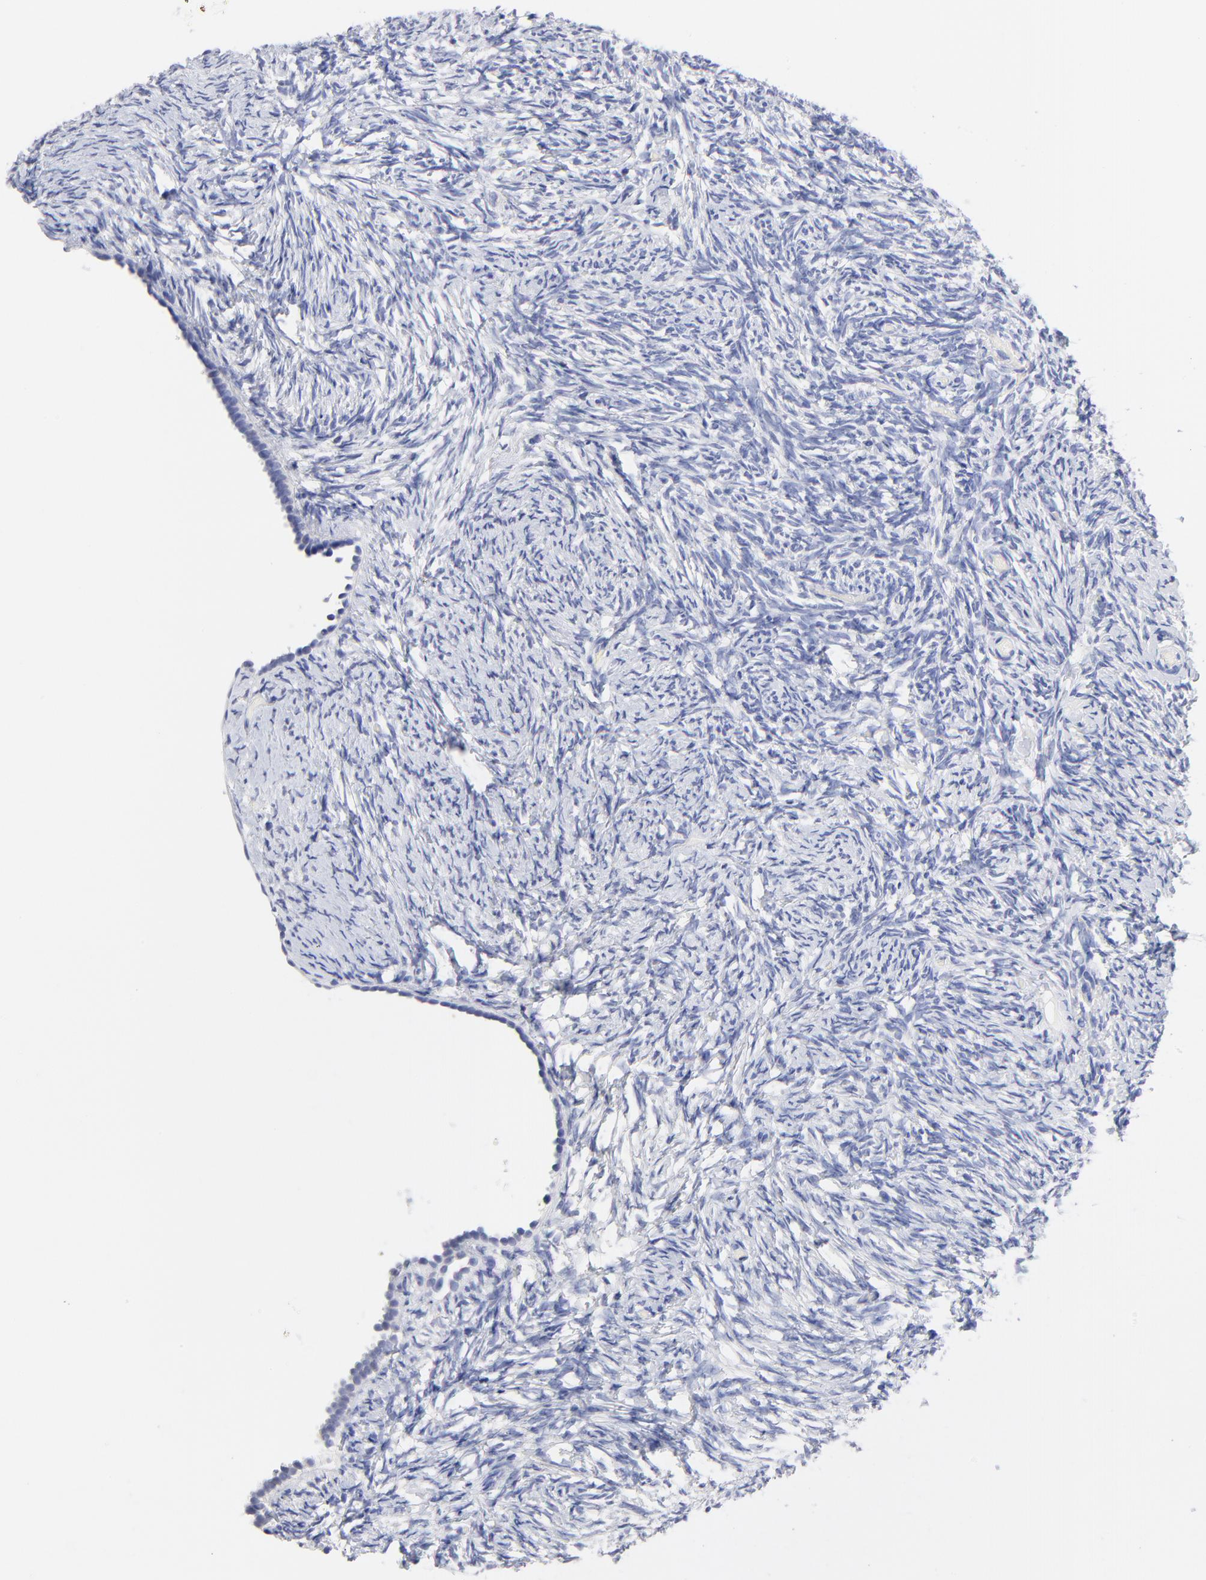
{"staining": {"intensity": "negative", "quantity": "none", "location": "none"}, "tissue": "ovary", "cell_type": "Ovarian stroma cells", "image_type": "normal", "snomed": [{"axis": "morphology", "description": "Normal tissue, NOS"}, {"axis": "topography", "description": "Ovary"}], "caption": "This photomicrograph is of benign ovary stained with immunohistochemistry (IHC) to label a protein in brown with the nuclei are counter-stained blue. There is no staining in ovarian stroma cells. The staining was performed using DAB (3,3'-diaminobenzidine) to visualize the protein expression in brown, while the nuclei were stained in blue with hematoxylin (Magnification: 20x).", "gene": "LAX1", "patient": {"sex": "female", "age": 60}}